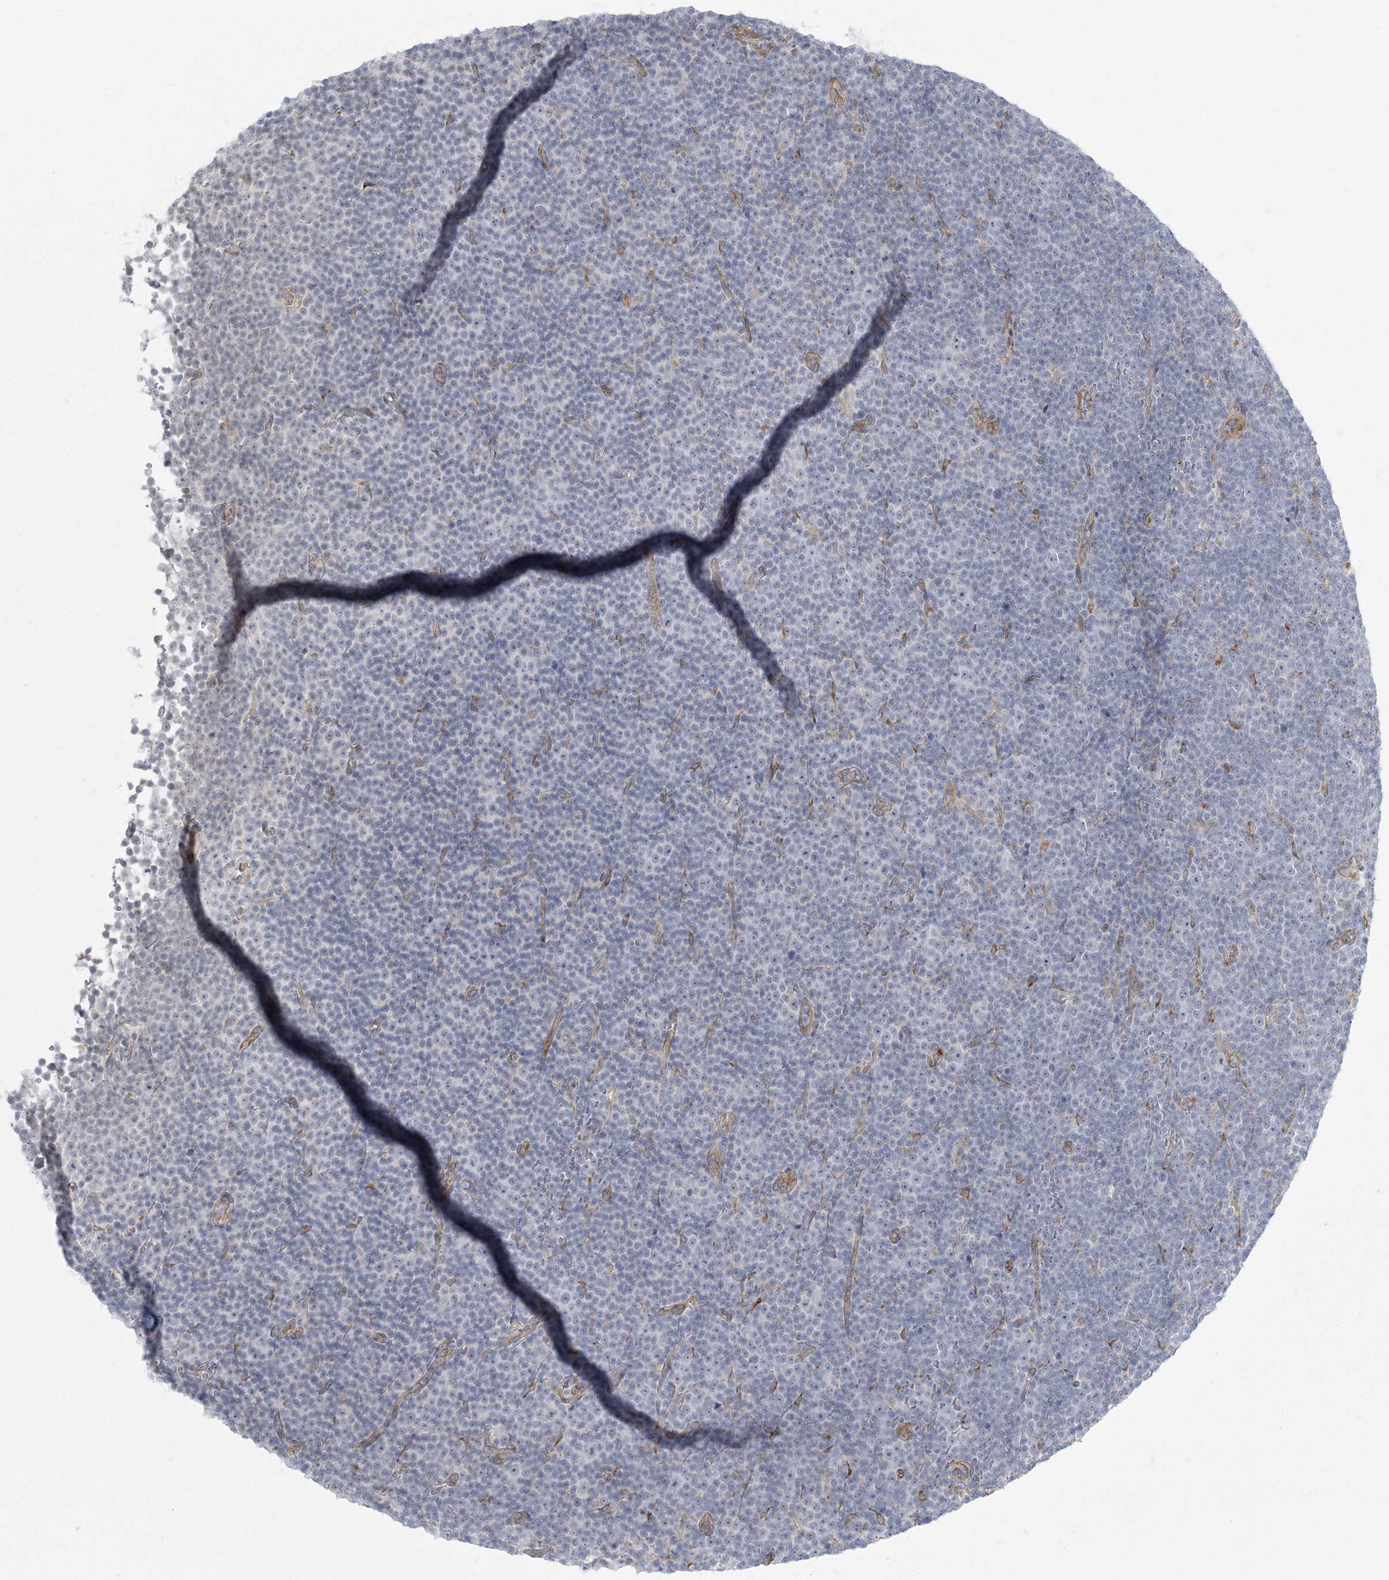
{"staining": {"intensity": "negative", "quantity": "none", "location": "none"}, "tissue": "lymphoma", "cell_type": "Tumor cells", "image_type": "cancer", "snomed": [{"axis": "morphology", "description": "Malignant lymphoma, non-Hodgkin's type, Low grade"}, {"axis": "topography", "description": "Lymph node"}], "caption": "This histopathology image is of lymphoma stained with IHC to label a protein in brown with the nuclei are counter-stained blue. There is no expression in tumor cells. (Stains: DAB IHC with hematoxylin counter stain, Microscopy: brightfield microscopy at high magnification).", "gene": "ZC3H6", "patient": {"sex": "female", "age": 67}}